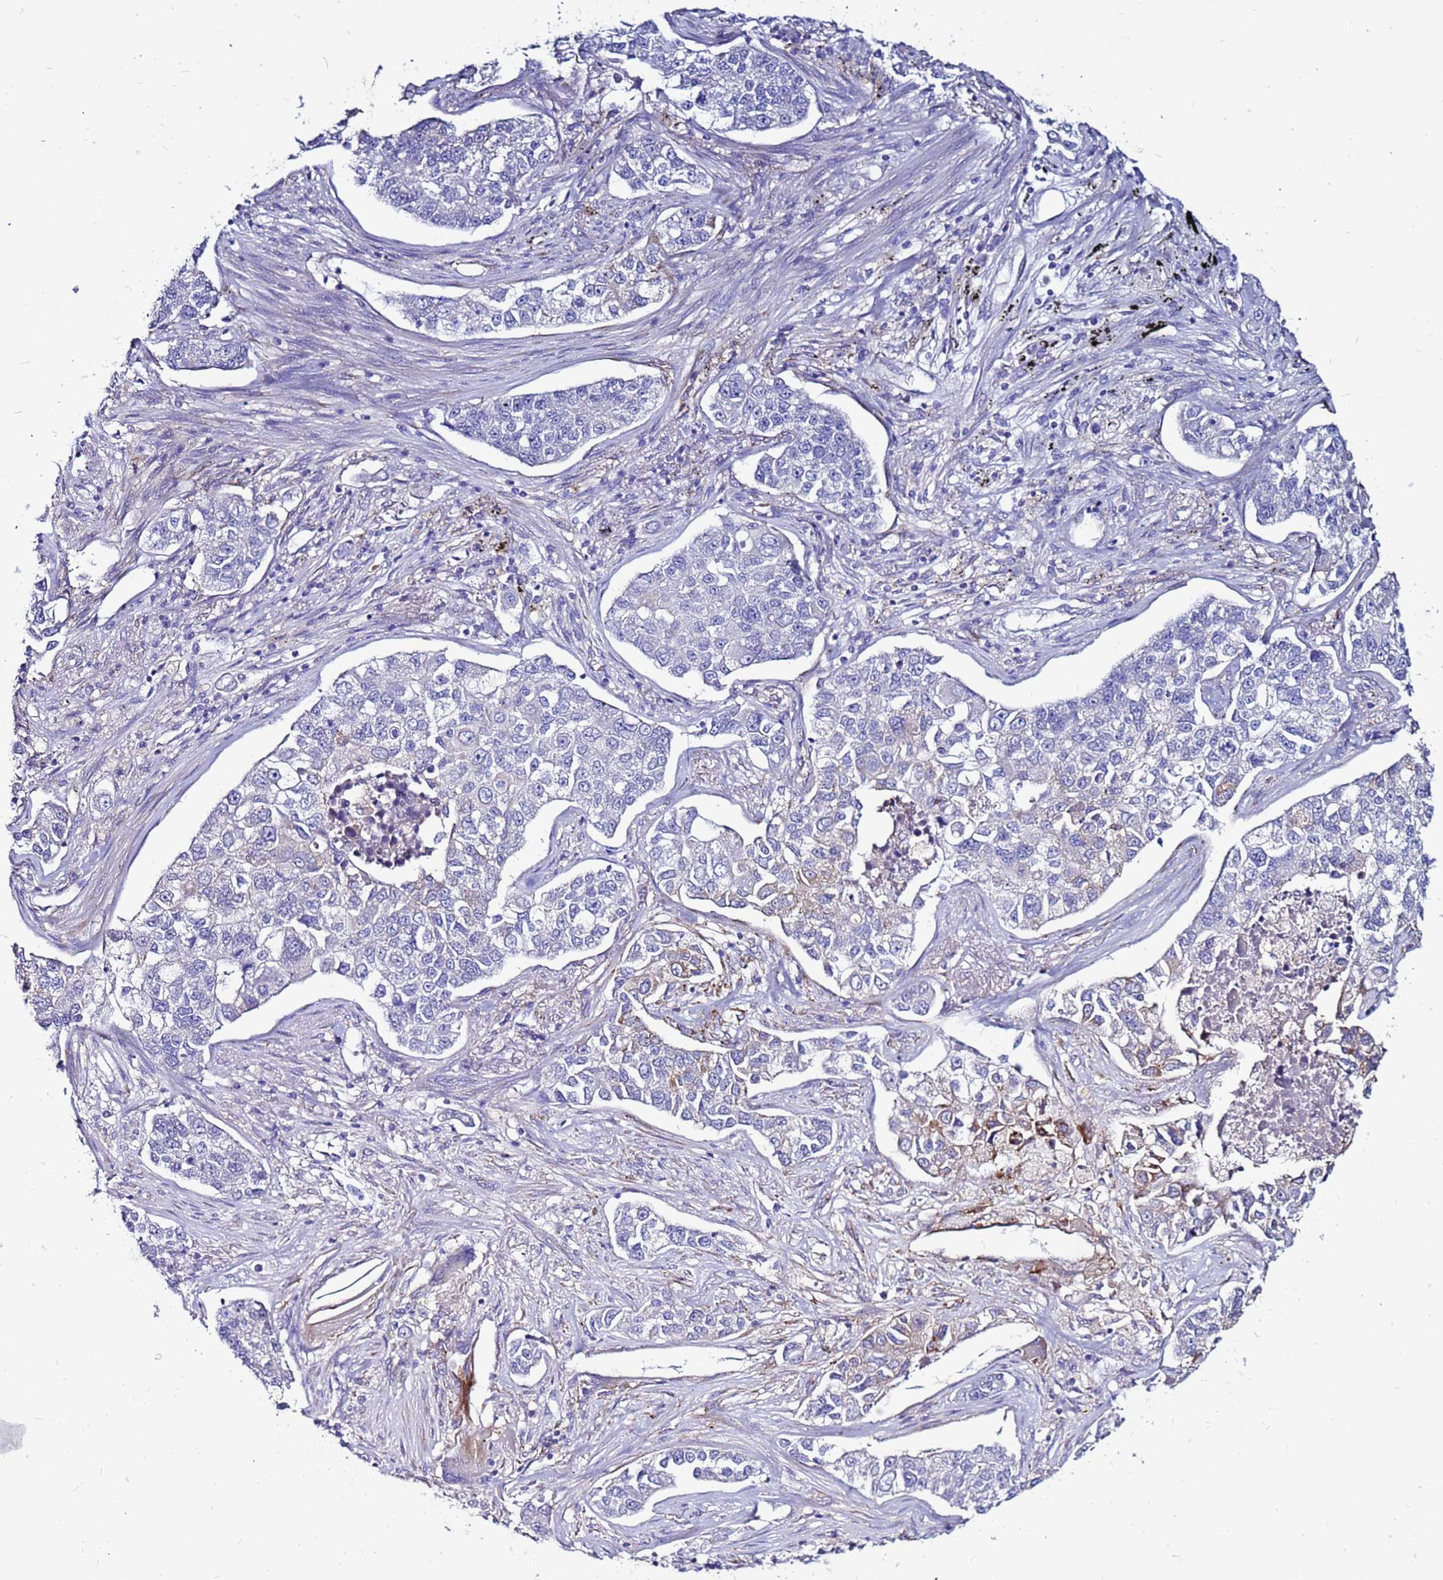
{"staining": {"intensity": "moderate", "quantity": "<25%", "location": "cytoplasmic/membranous"}, "tissue": "lung cancer", "cell_type": "Tumor cells", "image_type": "cancer", "snomed": [{"axis": "morphology", "description": "Adenocarcinoma, NOS"}, {"axis": "topography", "description": "Lung"}], "caption": "Immunohistochemistry (IHC) histopathology image of human lung cancer (adenocarcinoma) stained for a protein (brown), which displays low levels of moderate cytoplasmic/membranous expression in approximately <25% of tumor cells.", "gene": "SLC44A3", "patient": {"sex": "male", "age": 49}}